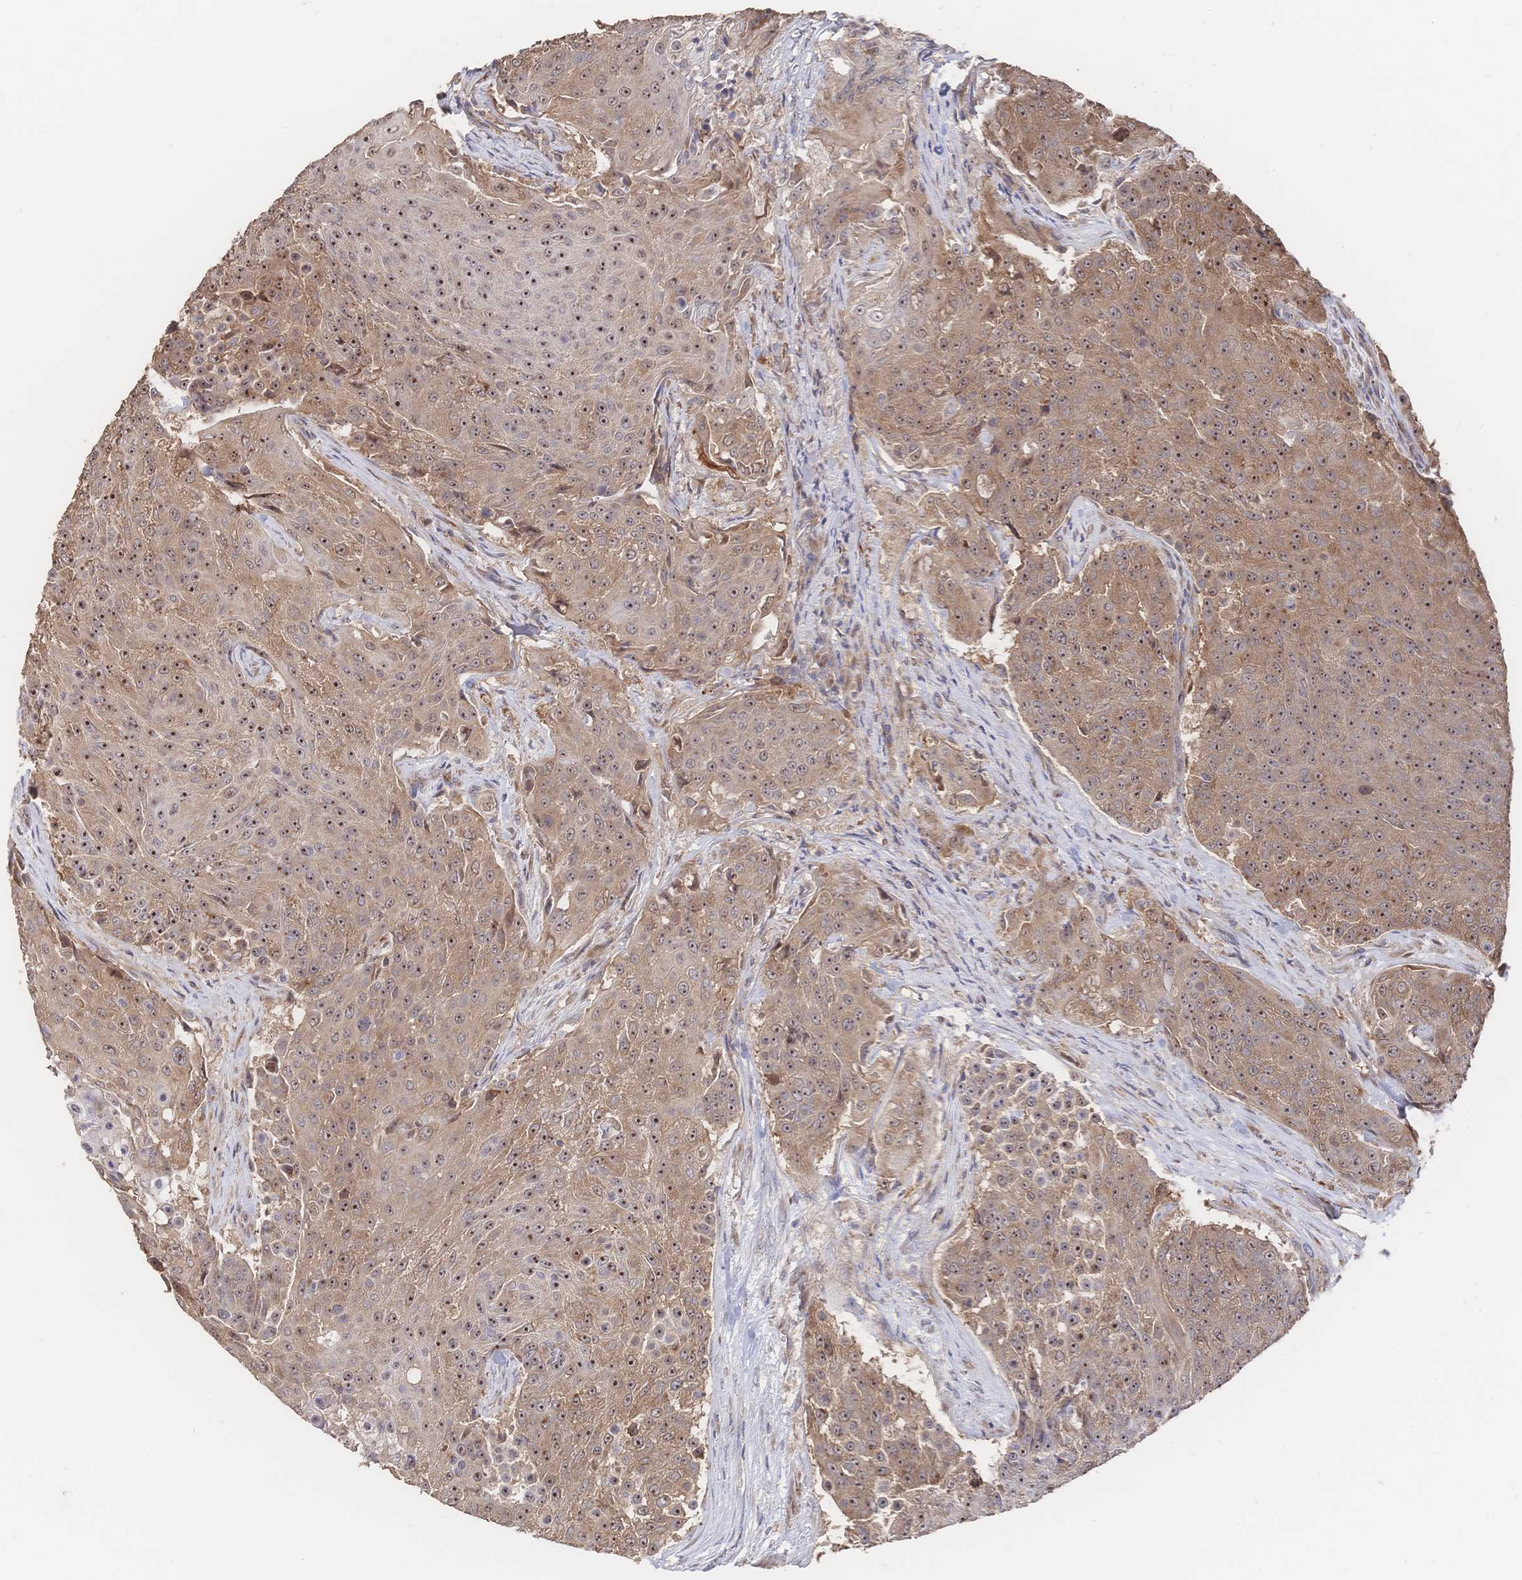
{"staining": {"intensity": "moderate", "quantity": ">75%", "location": "cytoplasmic/membranous,nuclear"}, "tissue": "urothelial cancer", "cell_type": "Tumor cells", "image_type": "cancer", "snomed": [{"axis": "morphology", "description": "Urothelial carcinoma, High grade"}, {"axis": "topography", "description": "Urinary bladder"}], "caption": "Urothelial cancer stained with a brown dye exhibits moderate cytoplasmic/membranous and nuclear positive expression in about >75% of tumor cells.", "gene": "DNAJA4", "patient": {"sex": "female", "age": 63}}